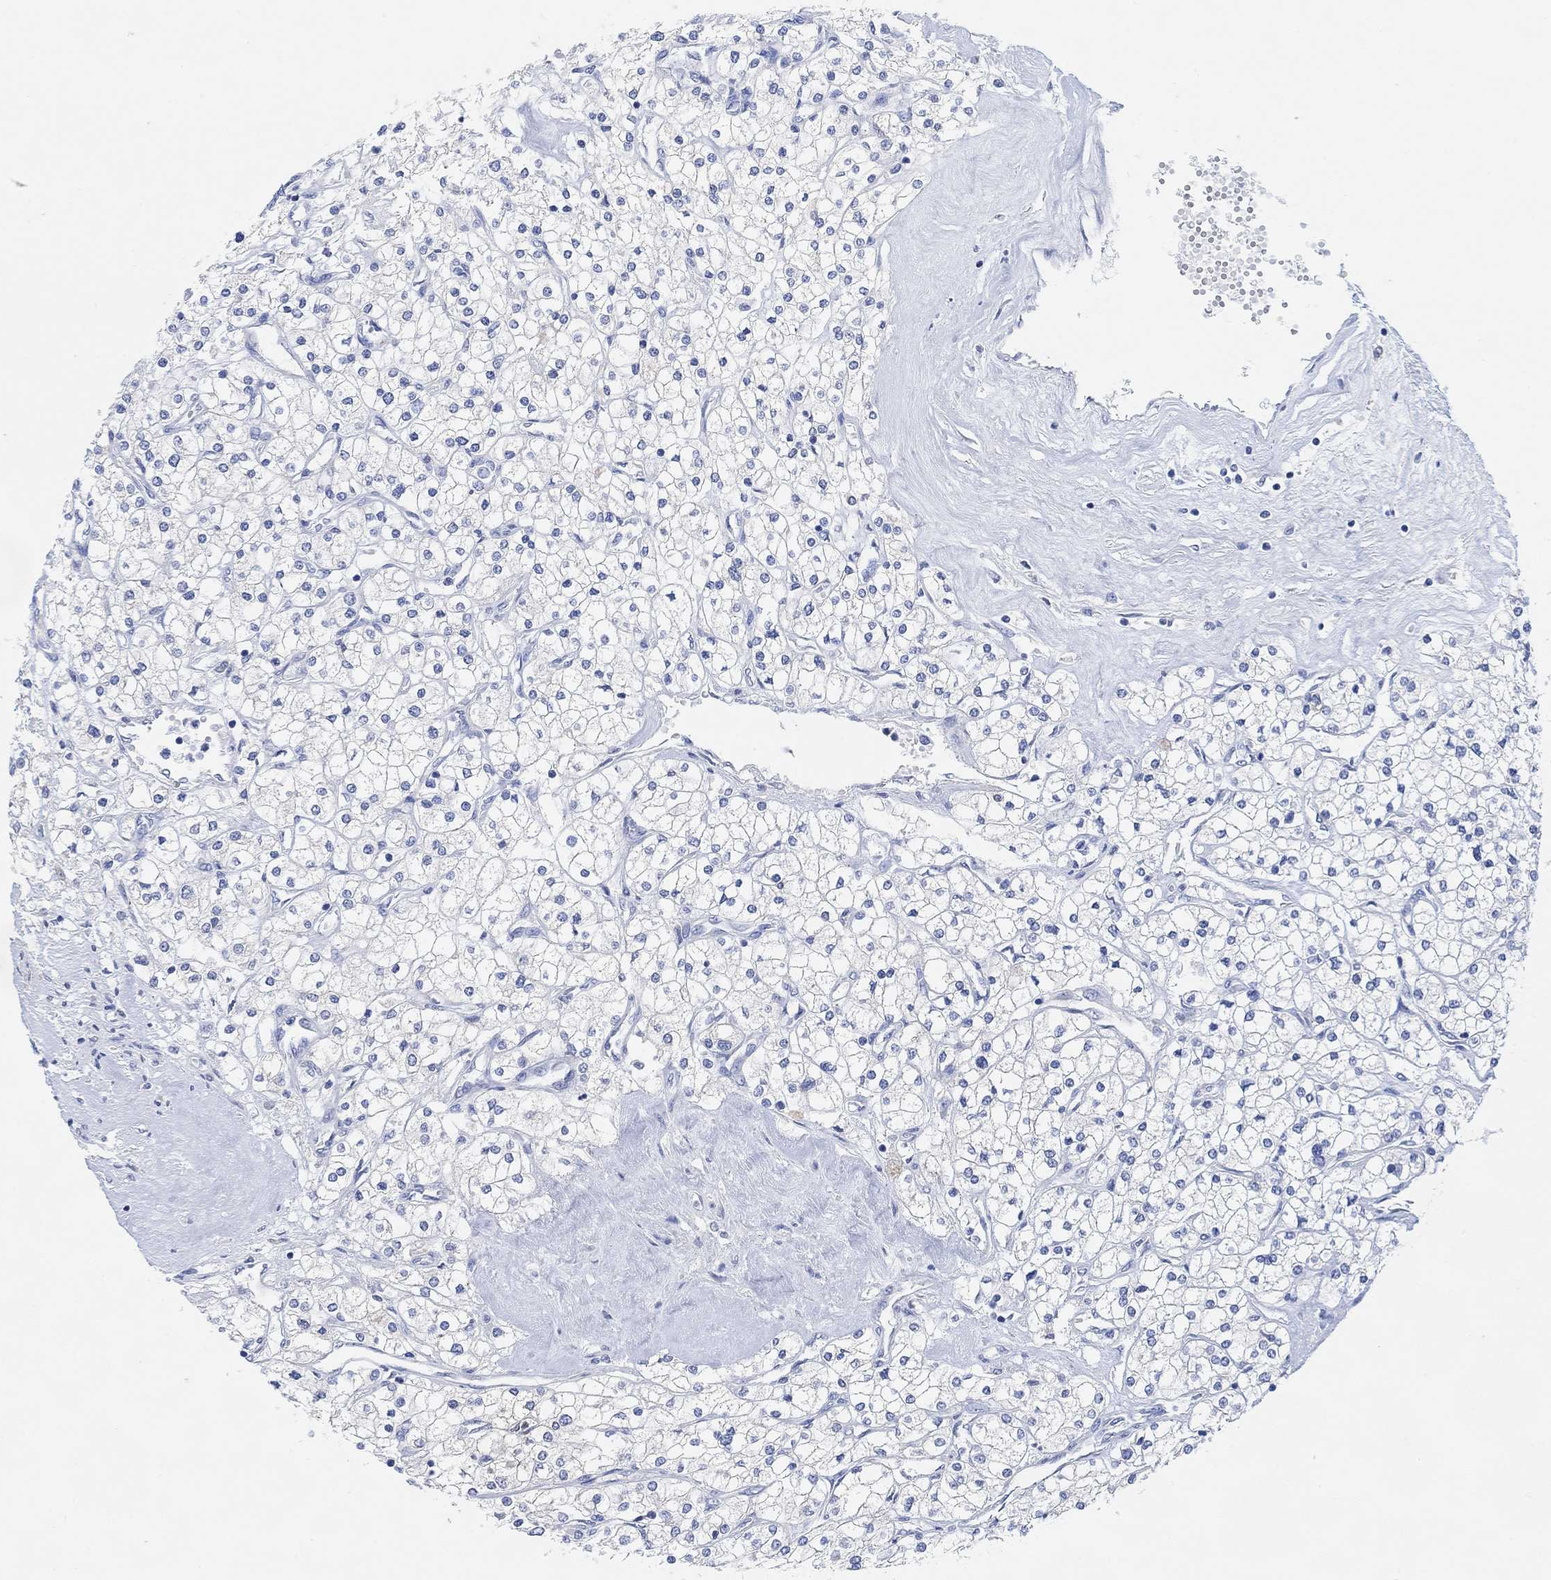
{"staining": {"intensity": "negative", "quantity": "none", "location": "none"}, "tissue": "renal cancer", "cell_type": "Tumor cells", "image_type": "cancer", "snomed": [{"axis": "morphology", "description": "Adenocarcinoma, NOS"}, {"axis": "topography", "description": "Kidney"}], "caption": "IHC image of renal adenocarcinoma stained for a protein (brown), which exhibits no staining in tumor cells.", "gene": "RGS1", "patient": {"sex": "male", "age": 80}}